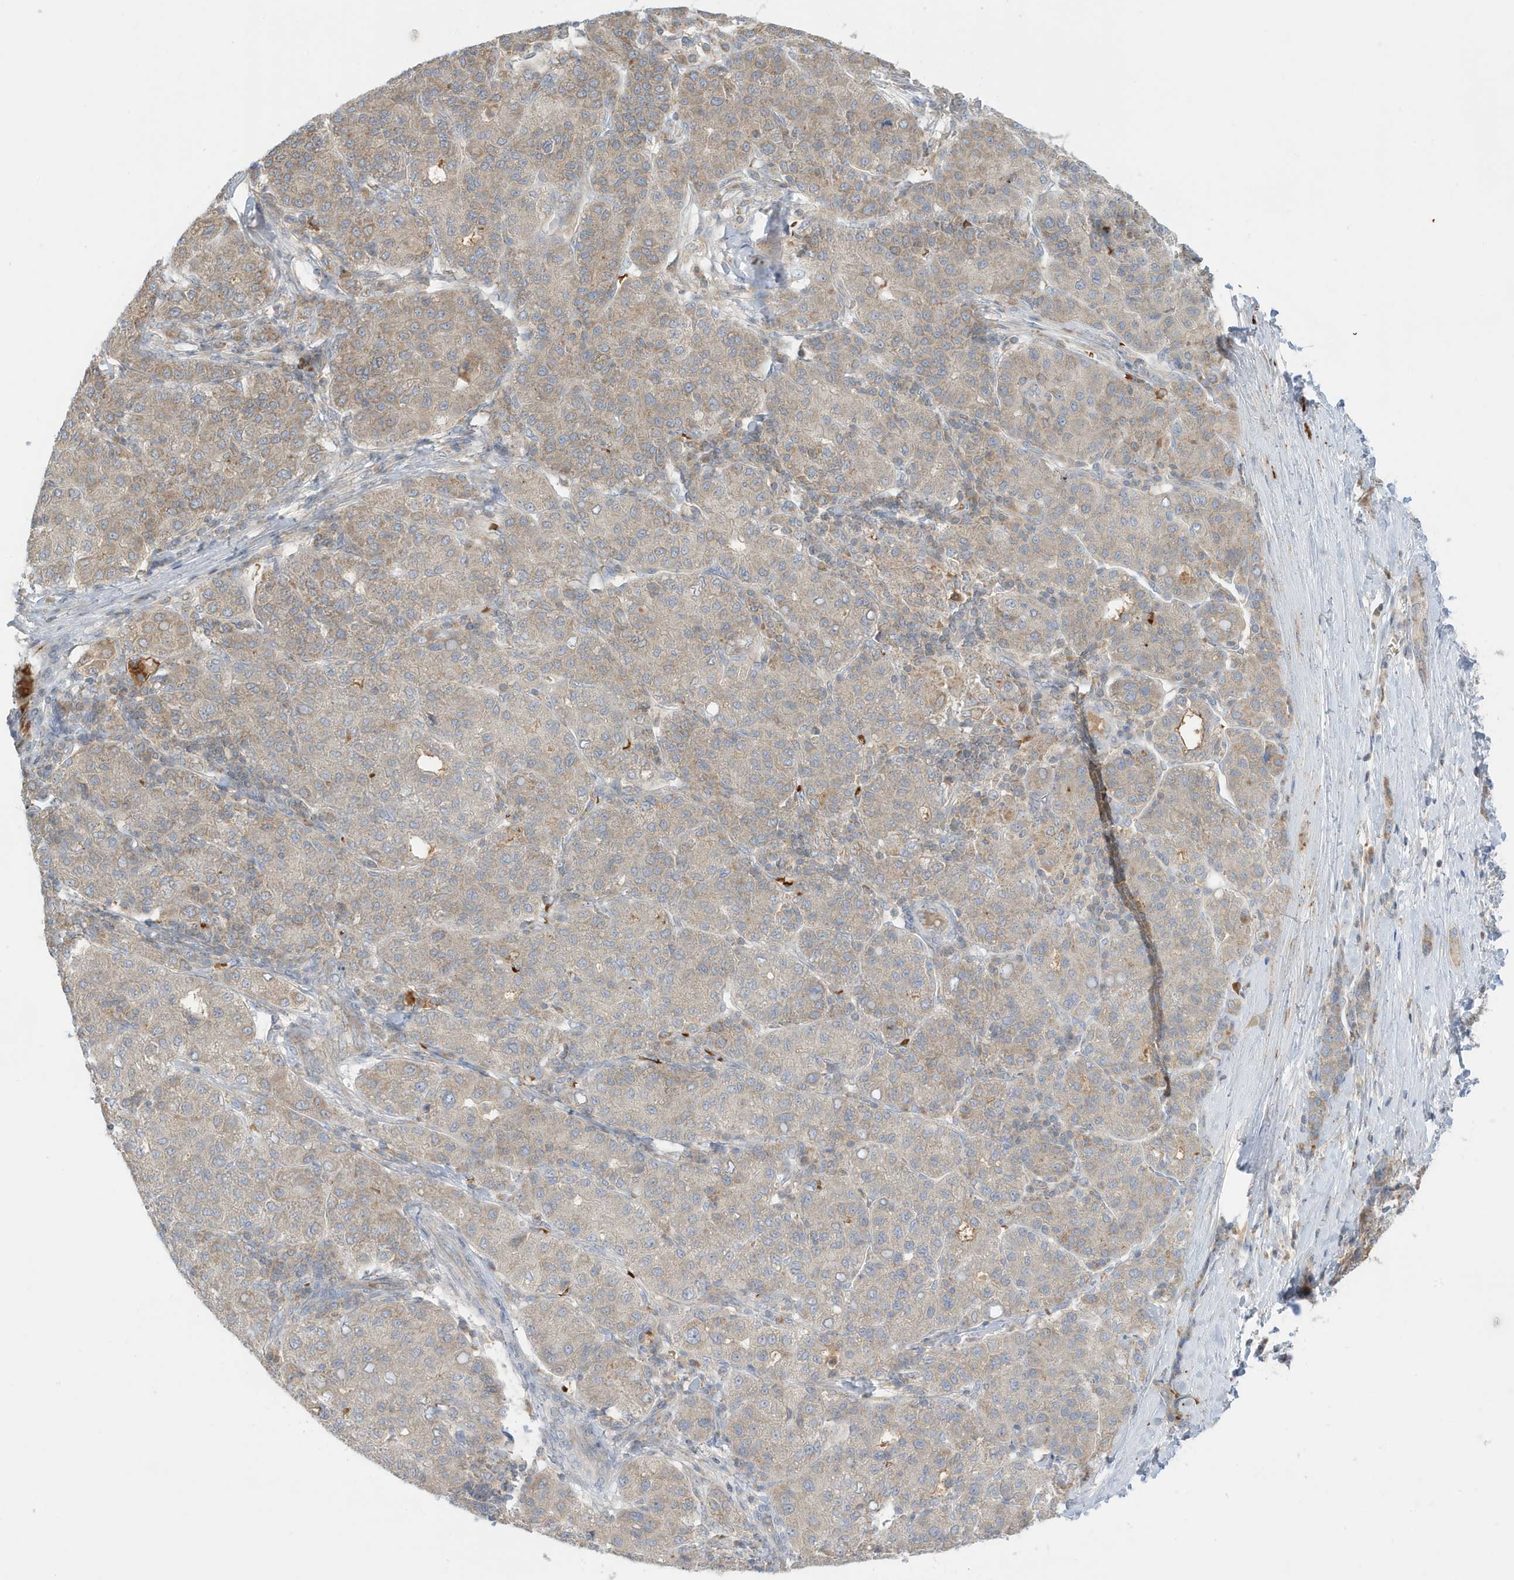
{"staining": {"intensity": "moderate", "quantity": "25%-75%", "location": "cytoplasmic/membranous"}, "tissue": "liver cancer", "cell_type": "Tumor cells", "image_type": "cancer", "snomed": [{"axis": "morphology", "description": "Carcinoma, Hepatocellular, NOS"}, {"axis": "topography", "description": "Liver"}], "caption": "Immunohistochemical staining of liver cancer (hepatocellular carcinoma) exhibits medium levels of moderate cytoplasmic/membranous expression in approximately 25%-75% of tumor cells.", "gene": "NPPC", "patient": {"sex": "male", "age": 65}}